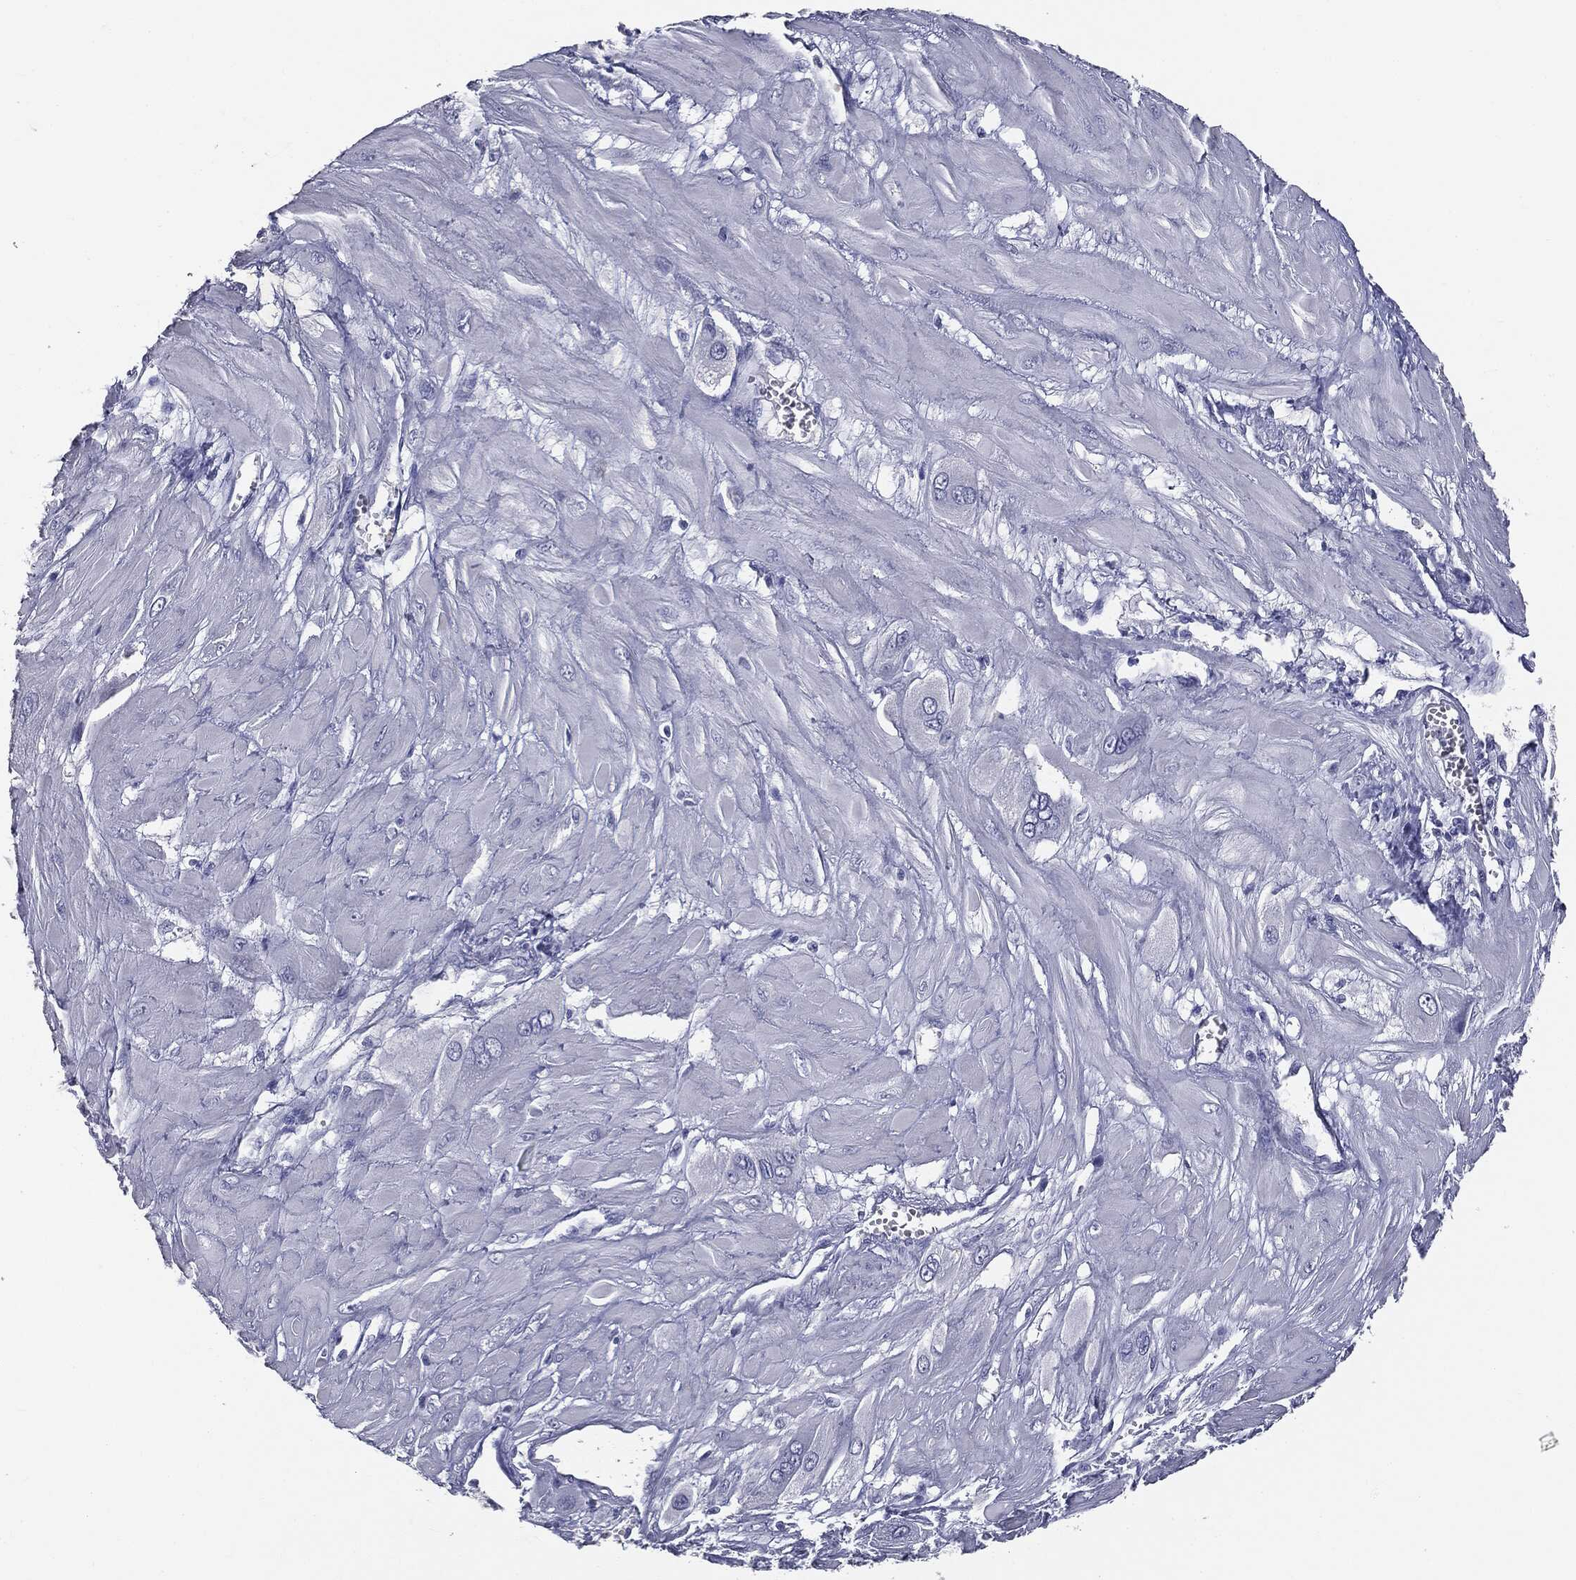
{"staining": {"intensity": "negative", "quantity": "none", "location": "none"}, "tissue": "cervical cancer", "cell_type": "Tumor cells", "image_type": "cancer", "snomed": [{"axis": "morphology", "description": "Squamous cell carcinoma, NOS"}, {"axis": "topography", "description": "Cervix"}], "caption": "A photomicrograph of human cervical cancer (squamous cell carcinoma) is negative for staining in tumor cells.", "gene": "AFP", "patient": {"sex": "female", "age": 34}}